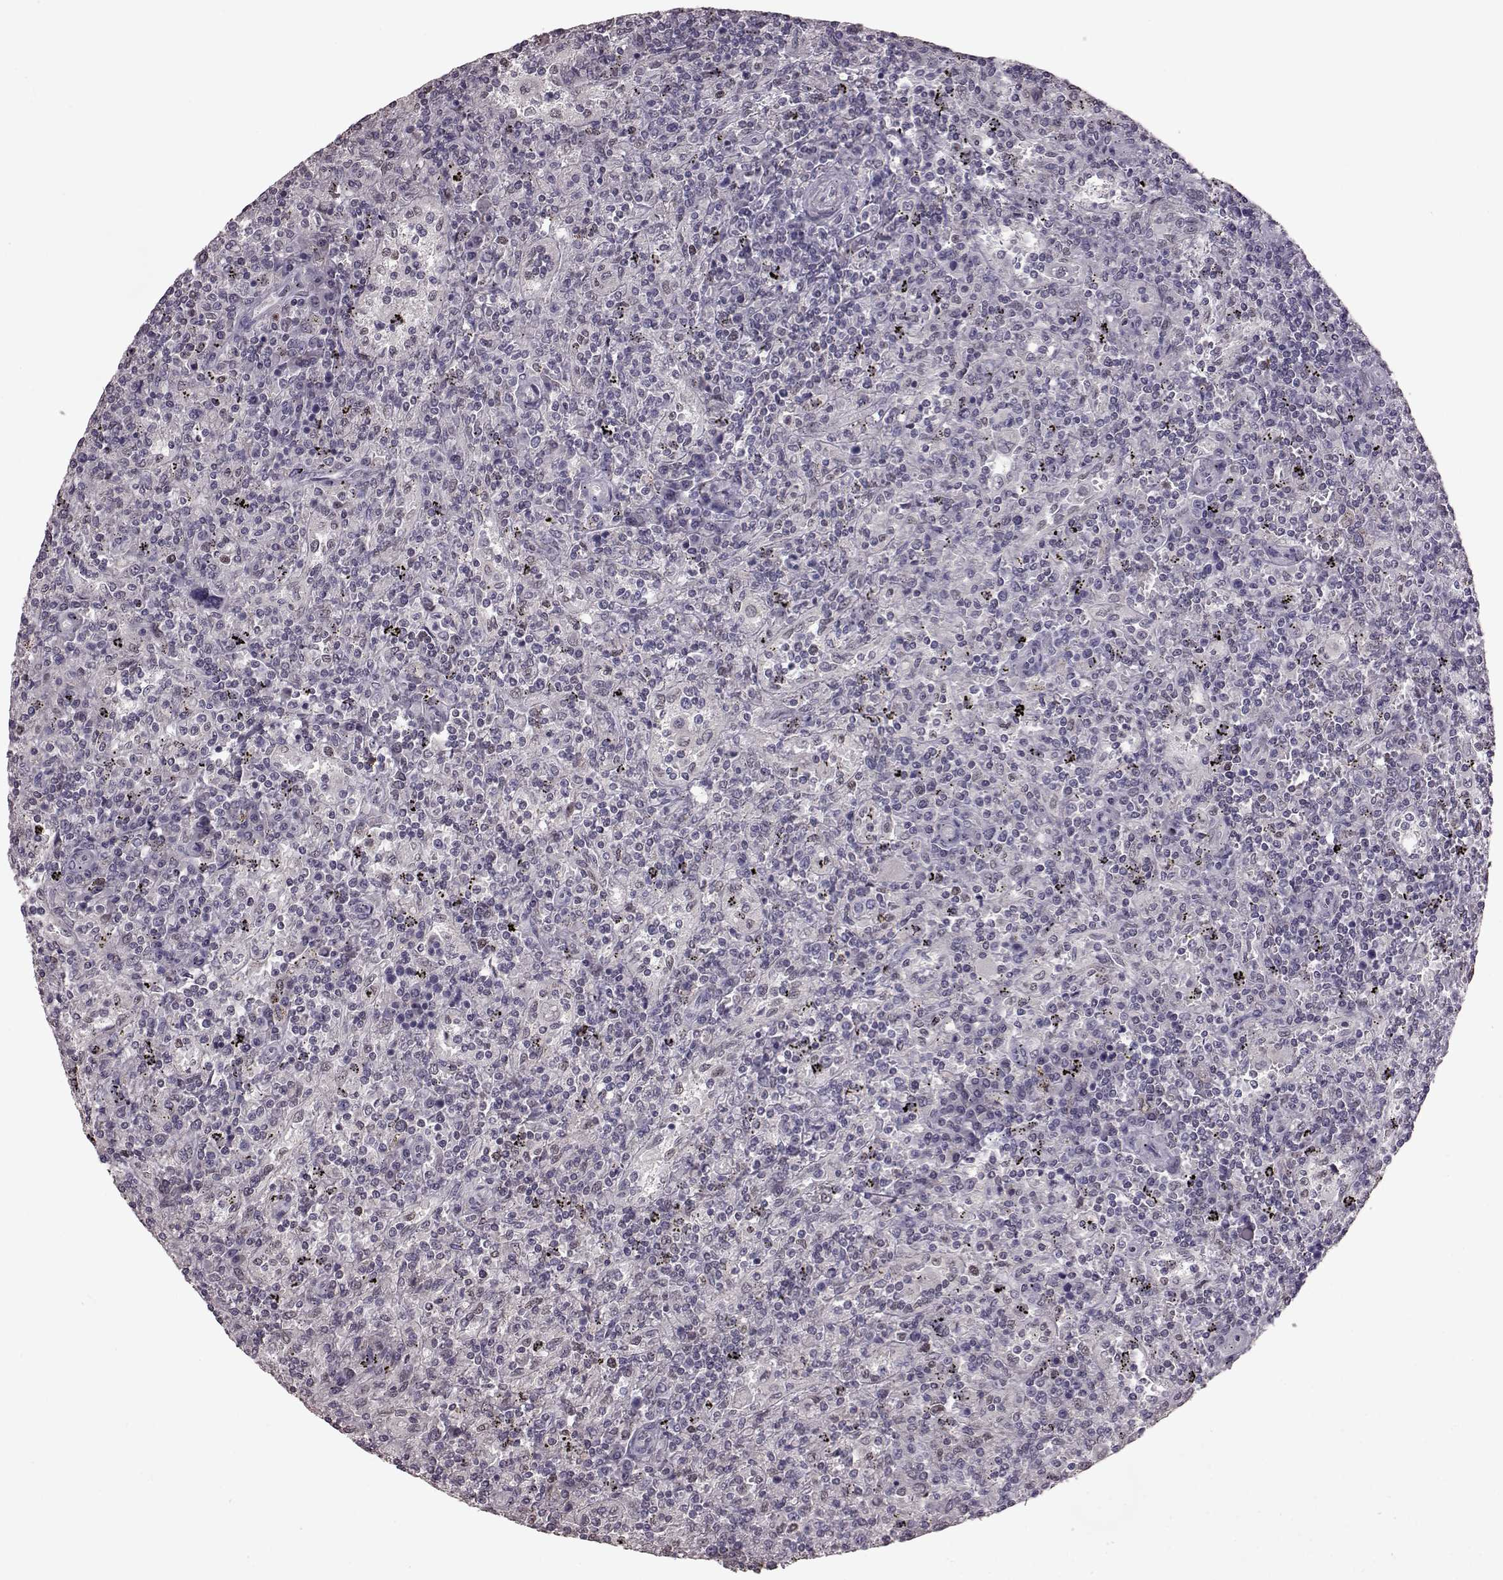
{"staining": {"intensity": "negative", "quantity": "none", "location": "none"}, "tissue": "lymphoma", "cell_type": "Tumor cells", "image_type": "cancer", "snomed": [{"axis": "morphology", "description": "Malignant lymphoma, non-Hodgkin's type, Low grade"}, {"axis": "topography", "description": "Spleen"}], "caption": "A high-resolution histopathology image shows immunohistochemistry staining of malignant lymphoma, non-Hodgkin's type (low-grade), which reveals no significant positivity in tumor cells.", "gene": "TSKS", "patient": {"sex": "male", "age": 62}}